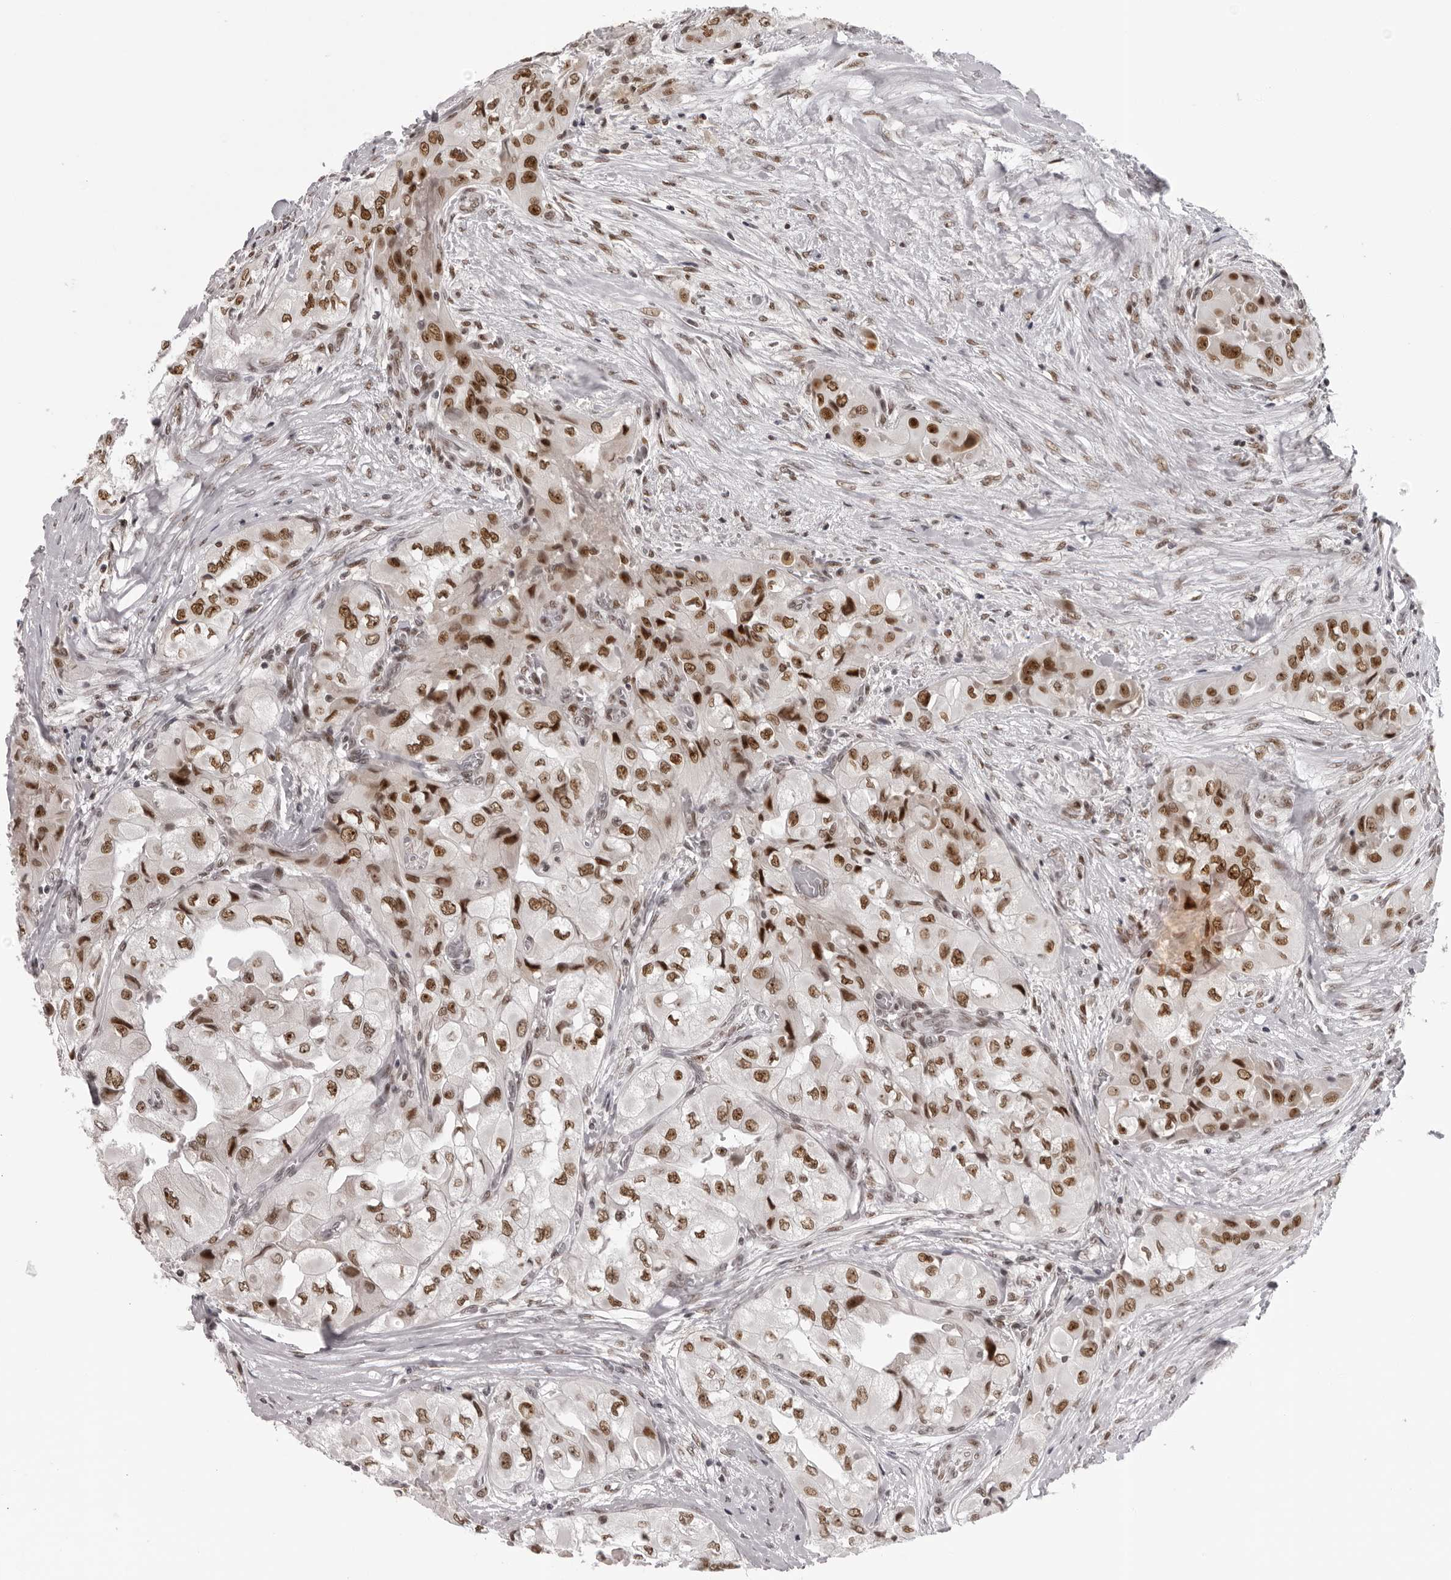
{"staining": {"intensity": "moderate", "quantity": ">75%", "location": "nuclear"}, "tissue": "thyroid cancer", "cell_type": "Tumor cells", "image_type": "cancer", "snomed": [{"axis": "morphology", "description": "Papillary adenocarcinoma, NOS"}, {"axis": "topography", "description": "Thyroid gland"}], "caption": "A high-resolution micrograph shows immunohistochemistry (IHC) staining of thyroid cancer, which reveals moderate nuclear staining in about >75% of tumor cells.", "gene": "HEXIM2", "patient": {"sex": "female", "age": 59}}